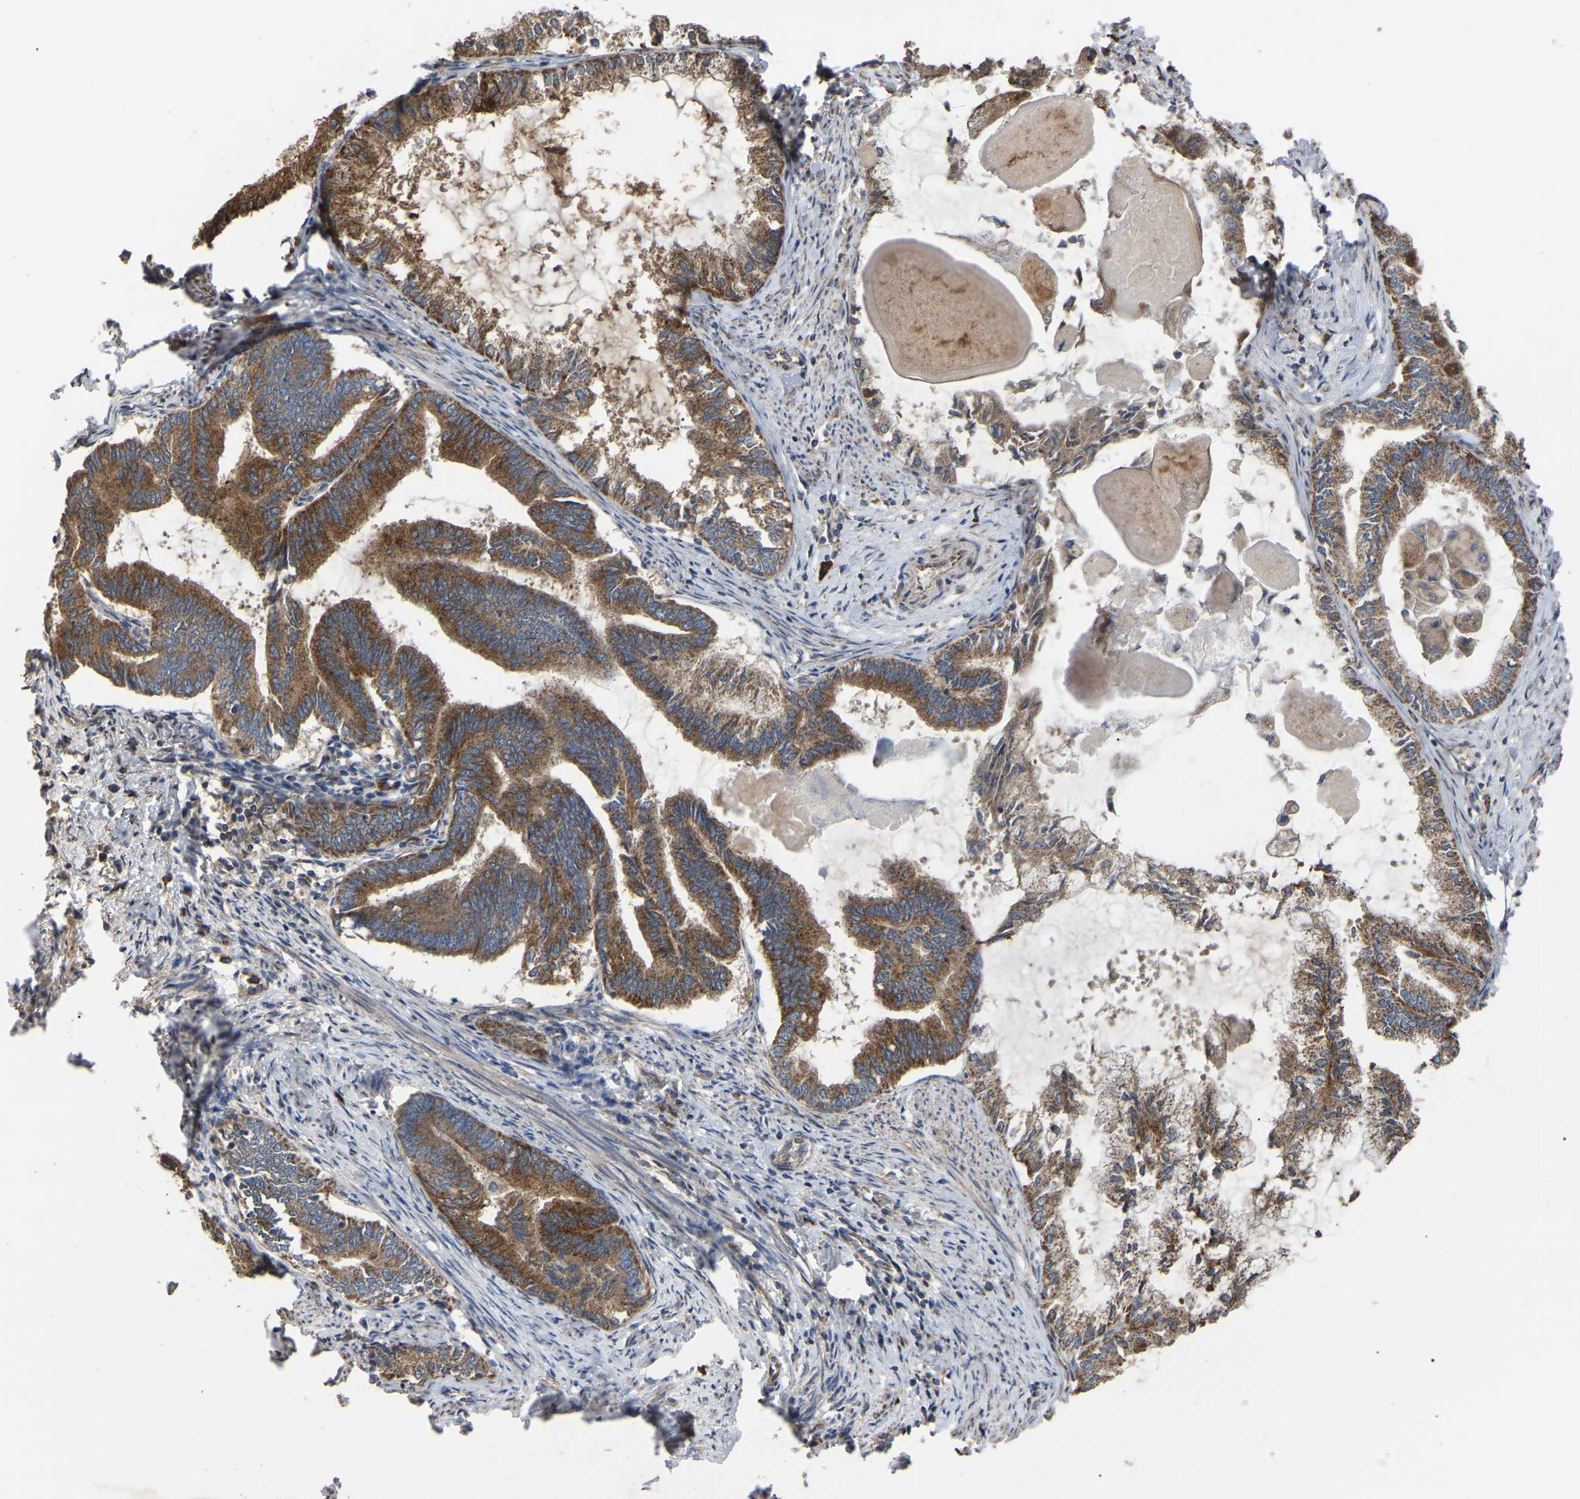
{"staining": {"intensity": "moderate", "quantity": ">75%", "location": "cytoplasmic/membranous"}, "tissue": "endometrial cancer", "cell_type": "Tumor cells", "image_type": "cancer", "snomed": [{"axis": "morphology", "description": "Adenocarcinoma, NOS"}, {"axis": "topography", "description": "Endometrium"}], "caption": "Approximately >75% of tumor cells in human adenocarcinoma (endometrial) demonstrate moderate cytoplasmic/membranous protein staining as visualized by brown immunohistochemical staining.", "gene": "GCC1", "patient": {"sex": "female", "age": 86}}